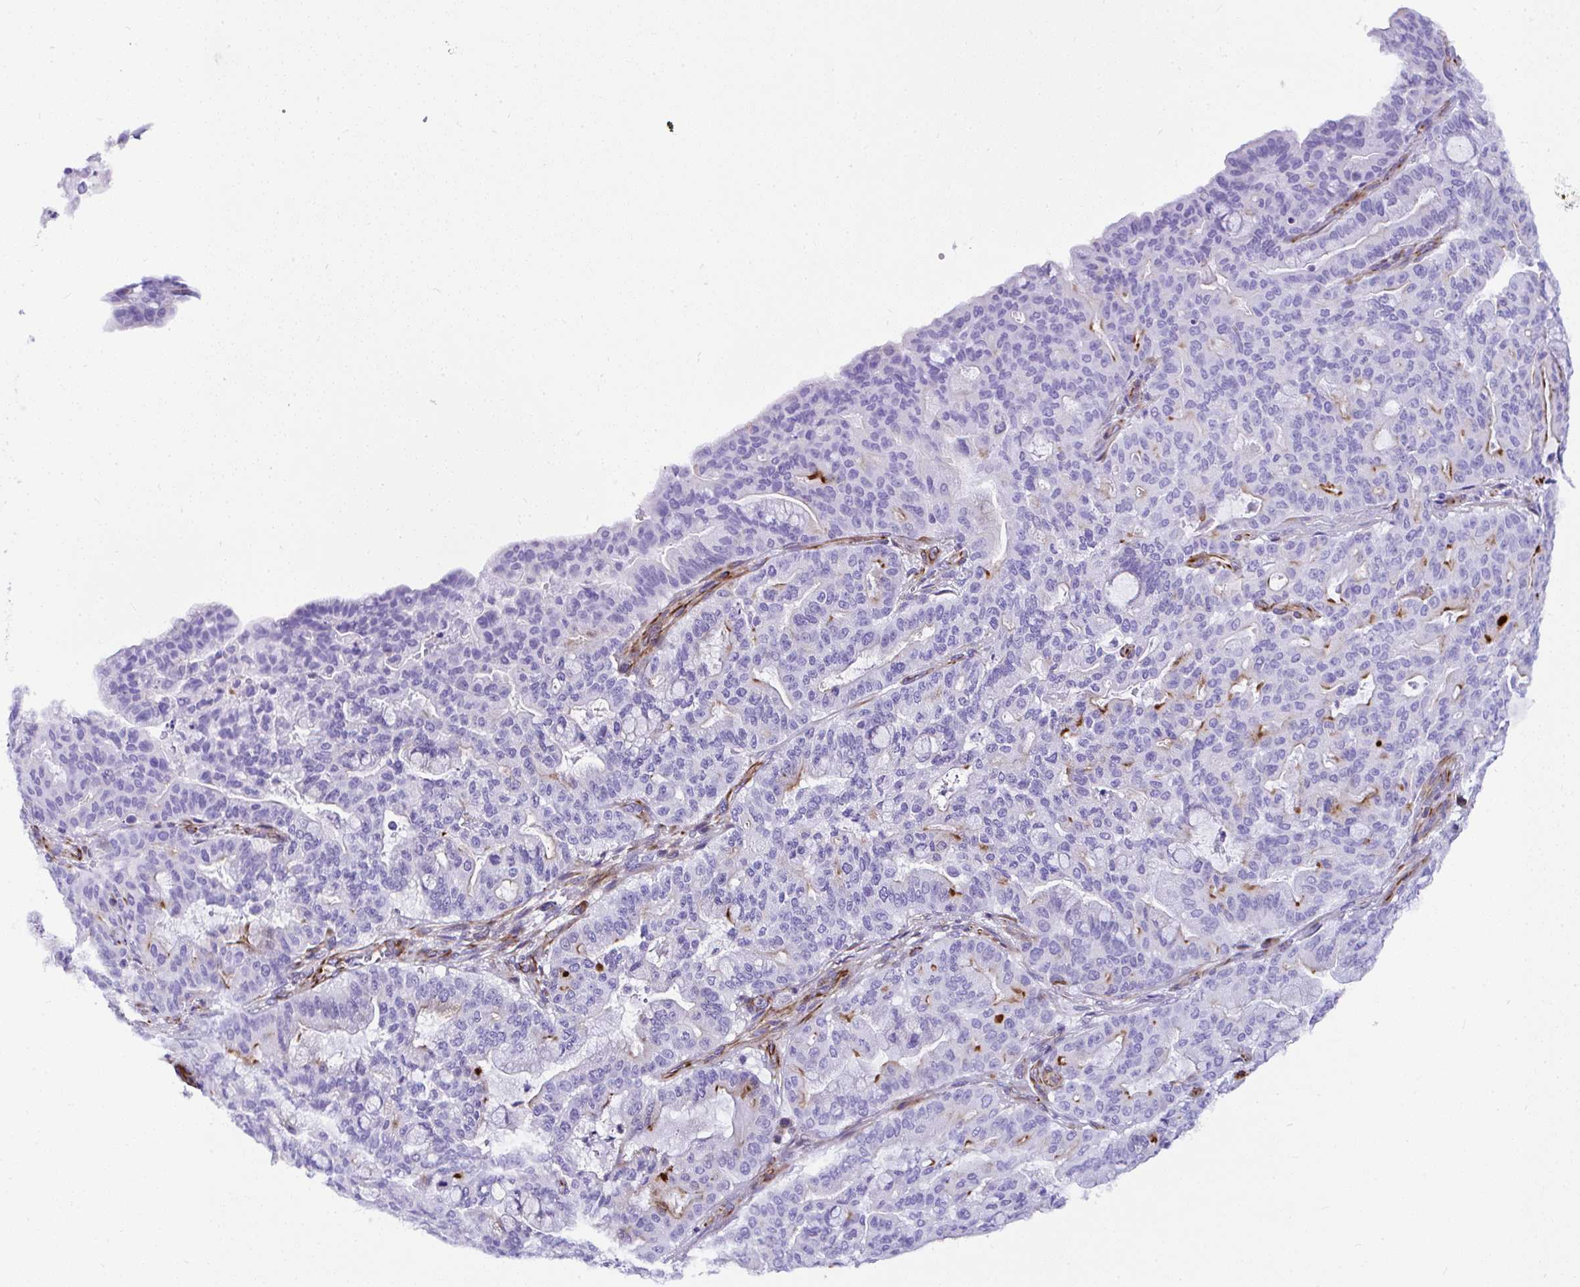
{"staining": {"intensity": "negative", "quantity": "none", "location": "none"}, "tissue": "pancreatic cancer", "cell_type": "Tumor cells", "image_type": "cancer", "snomed": [{"axis": "morphology", "description": "Adenocarcinoma, NOS"}, {"axis": "topography", "description": "Pancreas"}], "caption": "A histopathology image of human pancreatic adenocarcinoma is negative for staining in tumor cells. The staining is performed using DAB (3,3'-diaminobenzidine) brown chromogen with nuclei counter-stained in using hematoxylin.", "gene": "DEPDC5", "patient": {"sex": "male", "age": 63}}